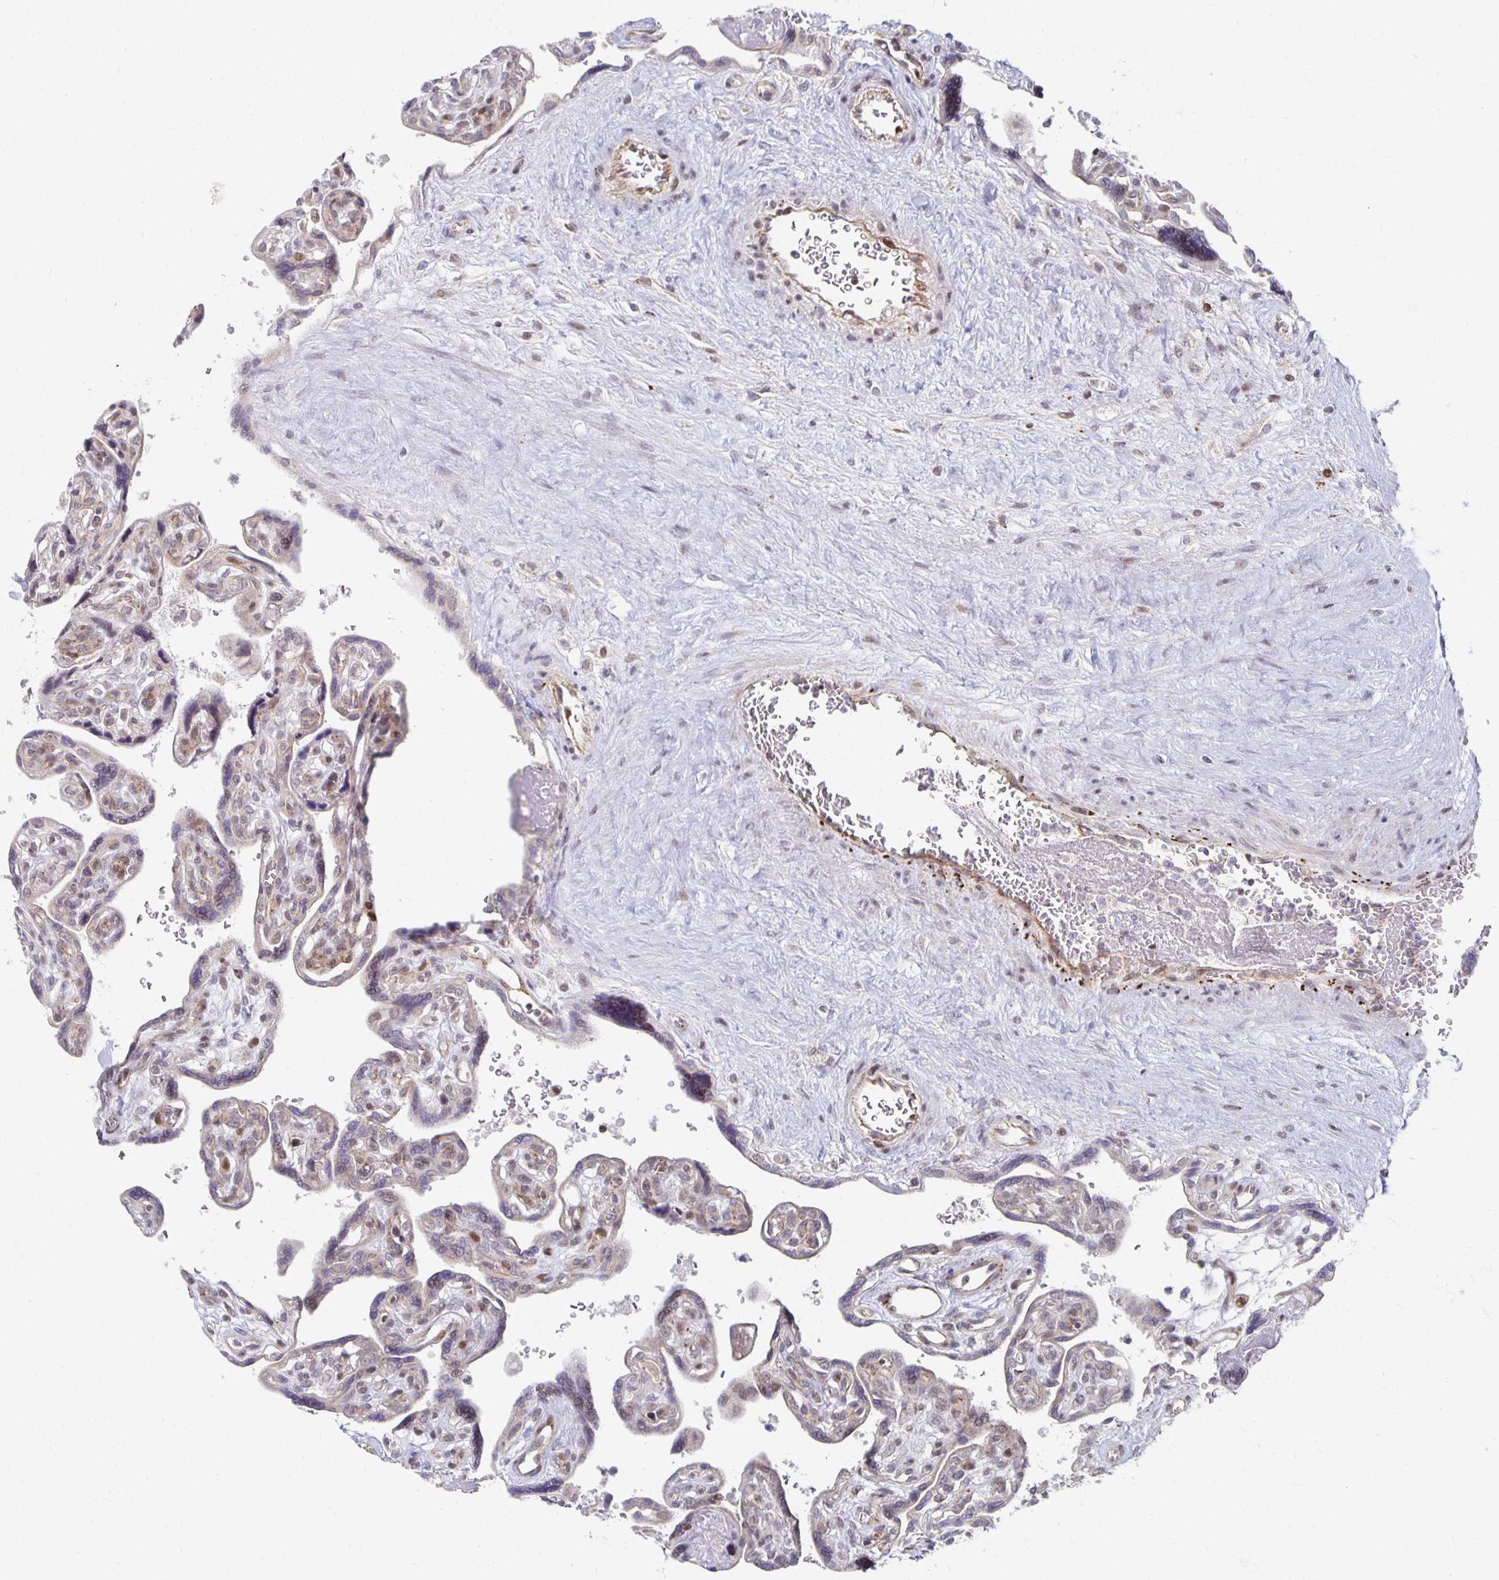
{"staining": {"intensity": "weak", "quantity": "25%-75%", "location": "cytoplasmic/membranous,nuclear"}, "tissue": "placenta", "cell_type": "Decidual cells", "image_type": "normal", "snomed": [{"axis": "morphology", "description": "Normal tissue, NOS"}, {"axis": "topography", "description": "Placenta"}], "caption": "Normal placenta reveals weak cytoplasmic/membranous,nuclear expression in approximately 25%-75% of decidual cells, visualized by immunohistochemistry. (IHC, brightfield microscopy, high magnification).", "gene": "HCFC1R1", "patient": {"sex": "female", "age": 39}}